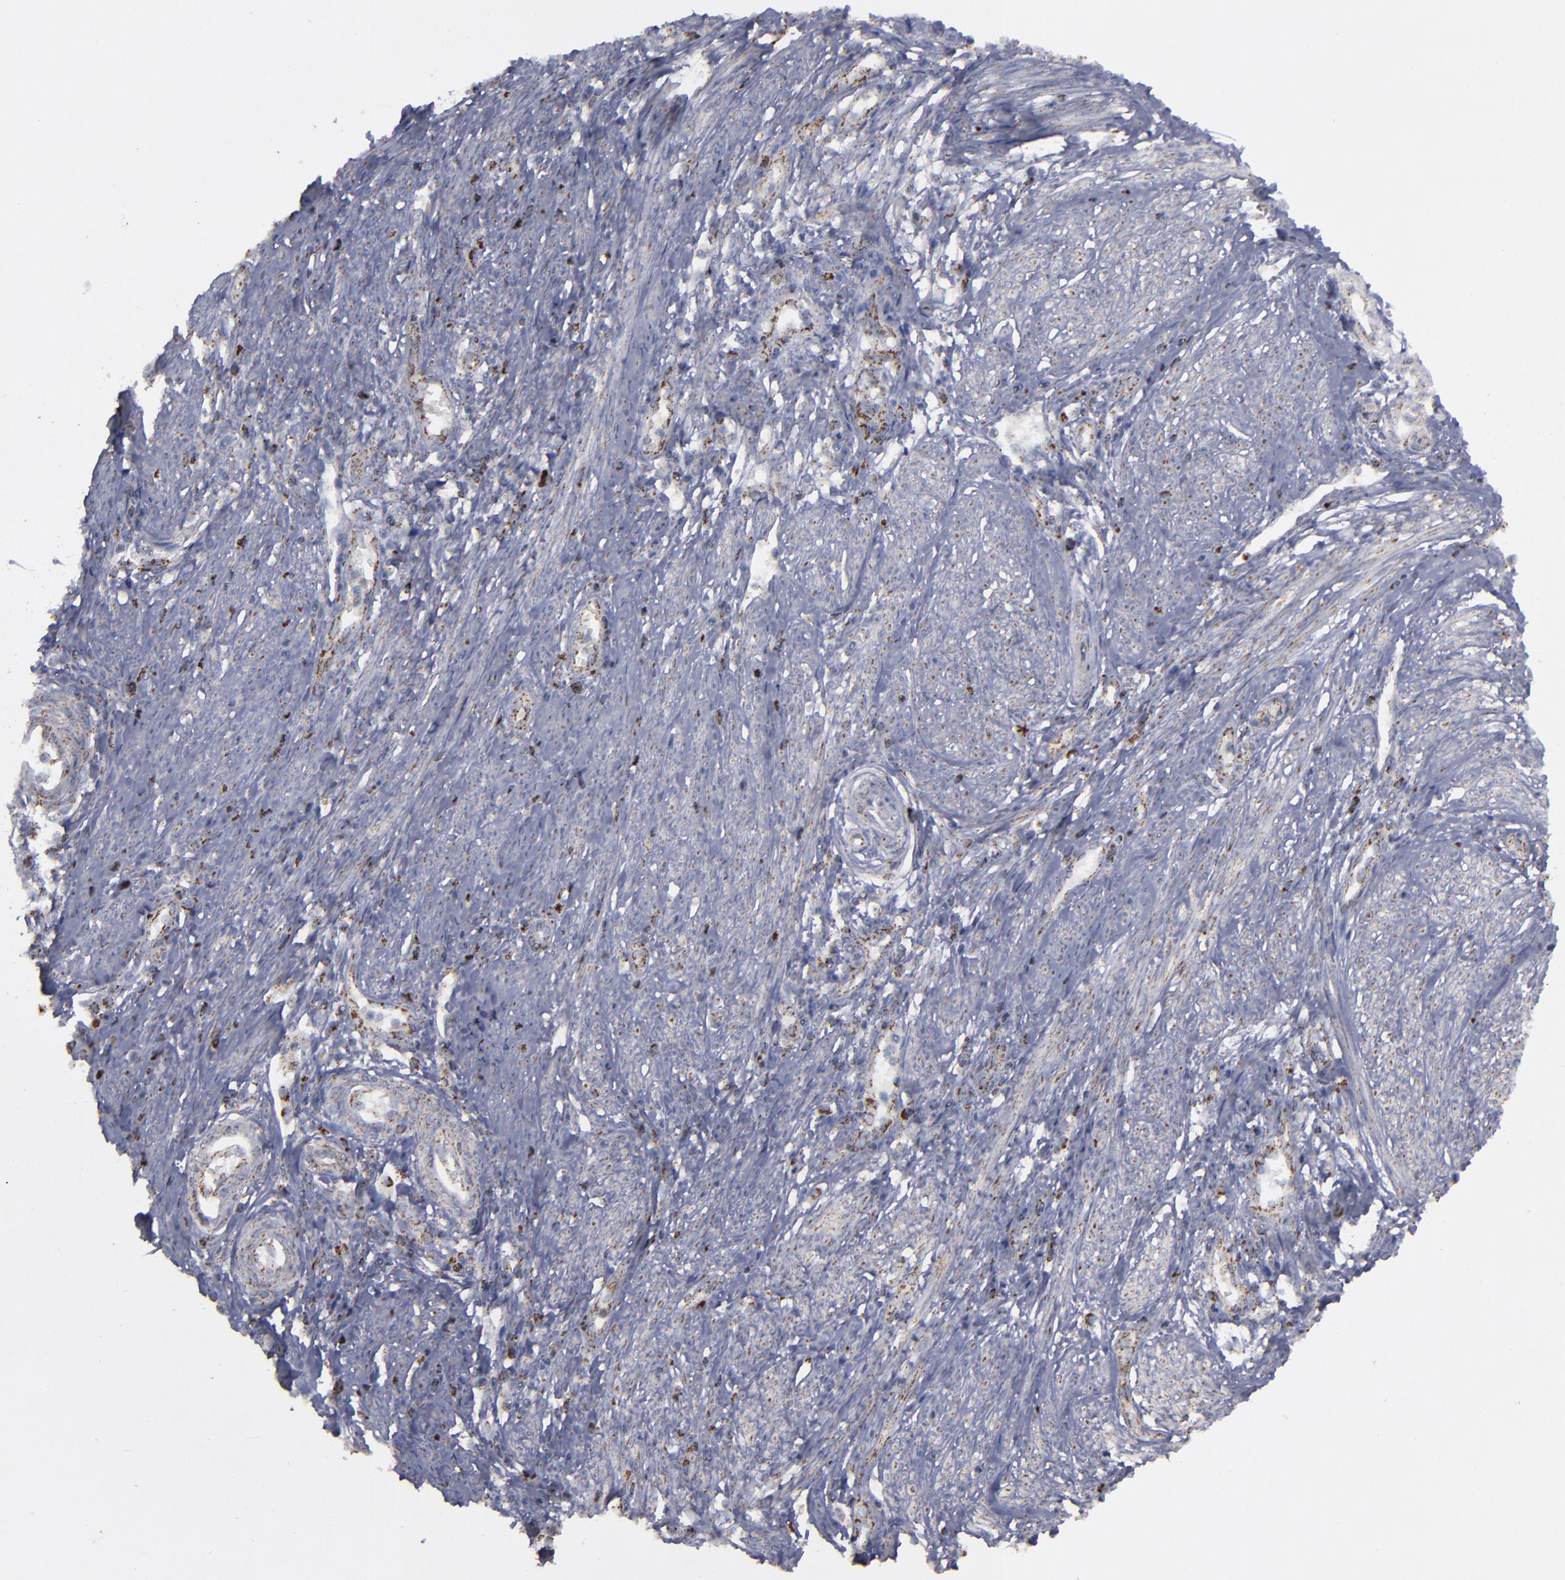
{"staining": {"intensity": "strong", "quantity": ">75%", "location": "cytoplasmic/membranous"}, "tissue": "cervical cancer", "cell_type": "Tumor cells", "image_type": "cancer", "snomed": [{"axis": "morphology", "description": "Adenocarcinoma, NOS"}, {"axis": "topography", "description": "Cervix"}], "caption": "Brown immunohistochemical staining in human cervical cancer (adenocarcinoma) demonstrates strong cytoplasmic/membranous expression in approximately >75% of tumor cells. The protein of interest is shown in brown color, while the nuclei are stained blue.", "gene": "MYOM2", "patient": {"sex": "female", "age": 36}}